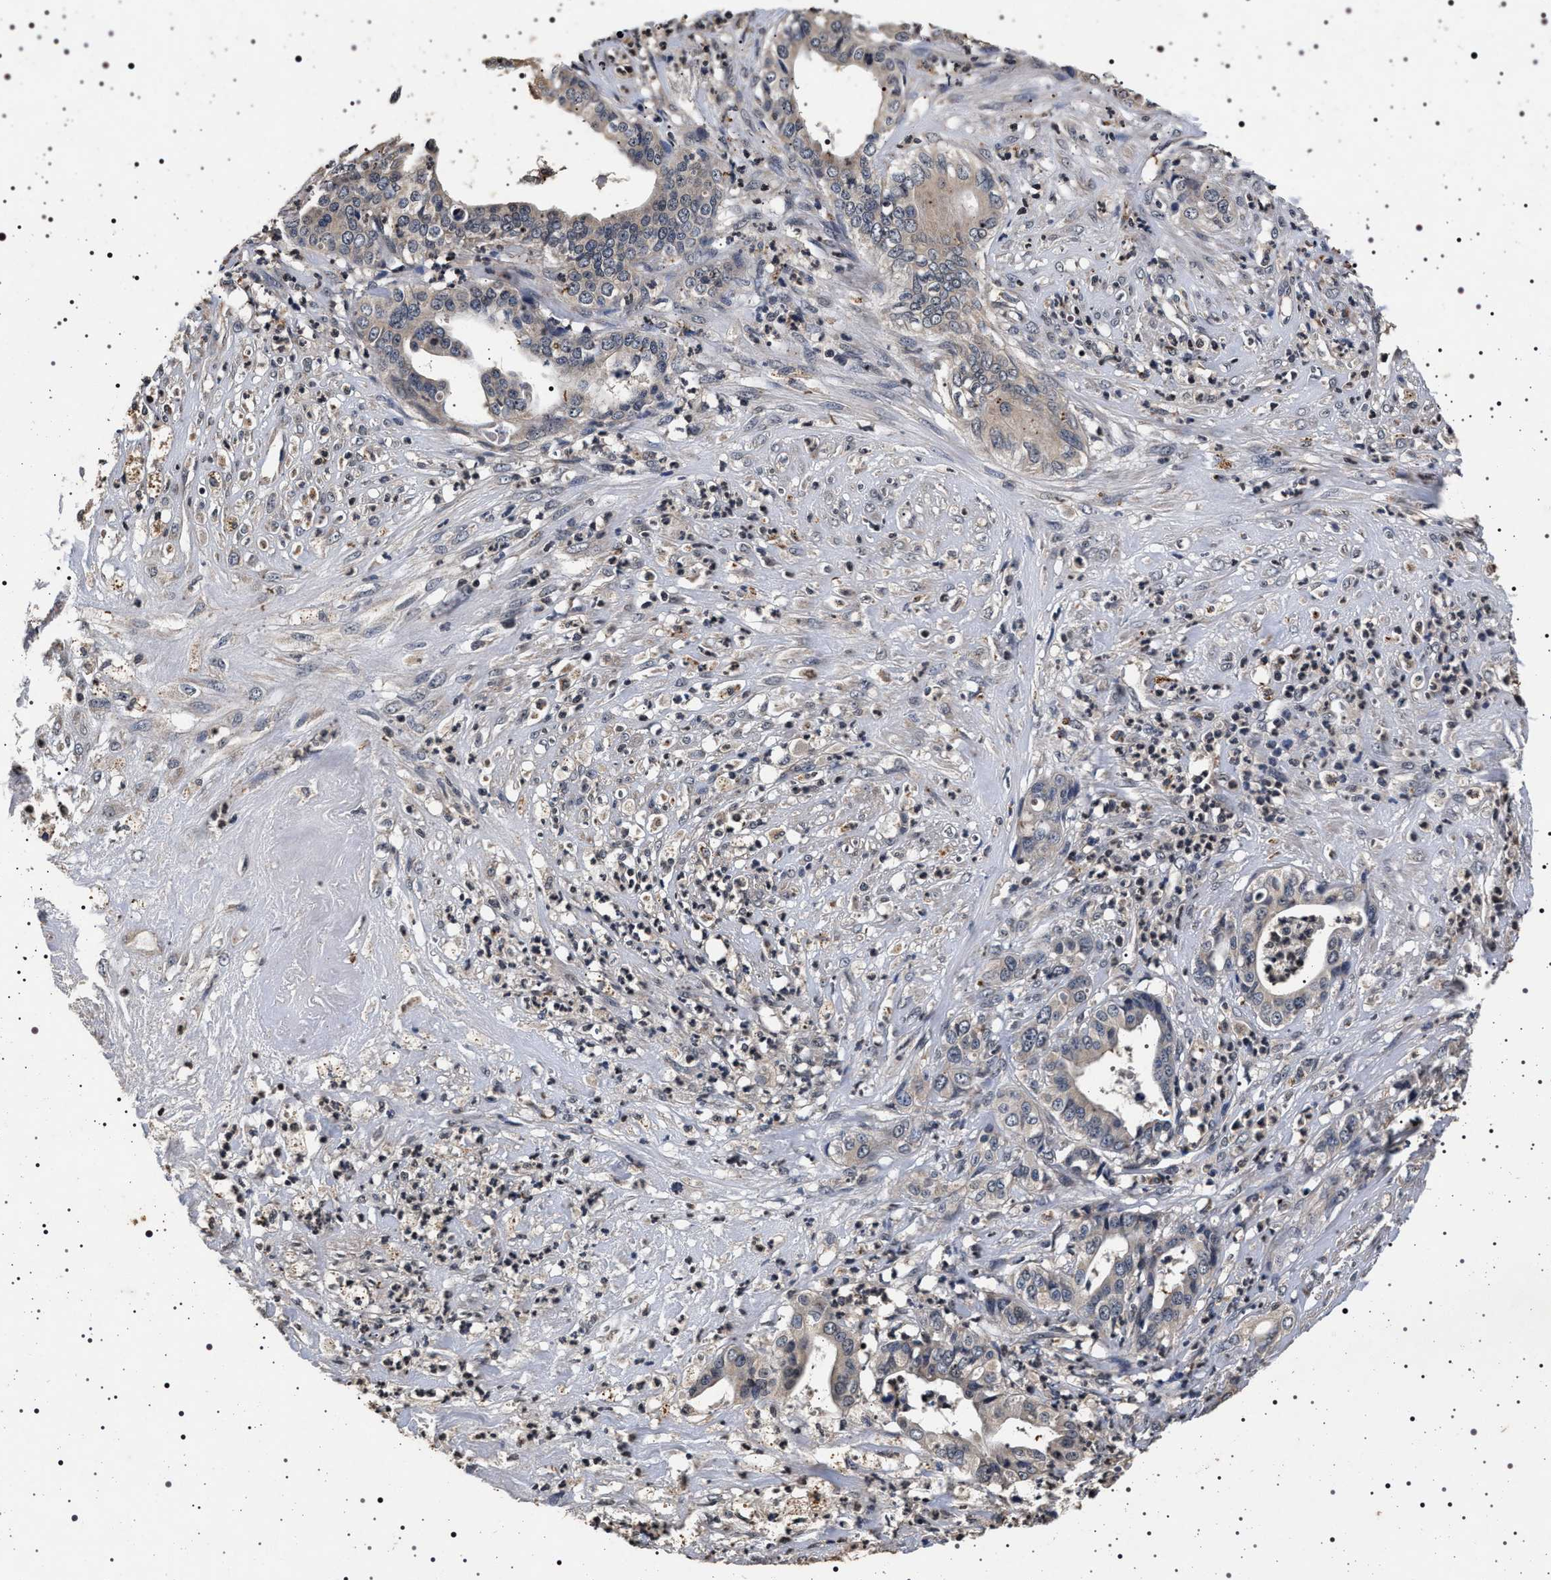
{"staining": {"intensity": "negative", "quantity": "none", "location": "none"}, "tissue": "liver cancer", "cell_type": "Tumor cells", "image_type": "cancer", "snomed": [{"axis": "morphology", "description": "Cholangiocarcinoma"}, {"axis": "topography", "description": "Liver"}], "caption": "High magnification brightfield microscopy of liver cholangiocarcinoma stained with DAB (3,3'-diaminobenzidine) (brown) and counterstained with hematoxylin (blue): tumor cells show no significant positivity. (IHC, brightfield microscopy, high magnification).", "gene": "CDKN1B", "patient": {"sex": "female", "age": 61}}